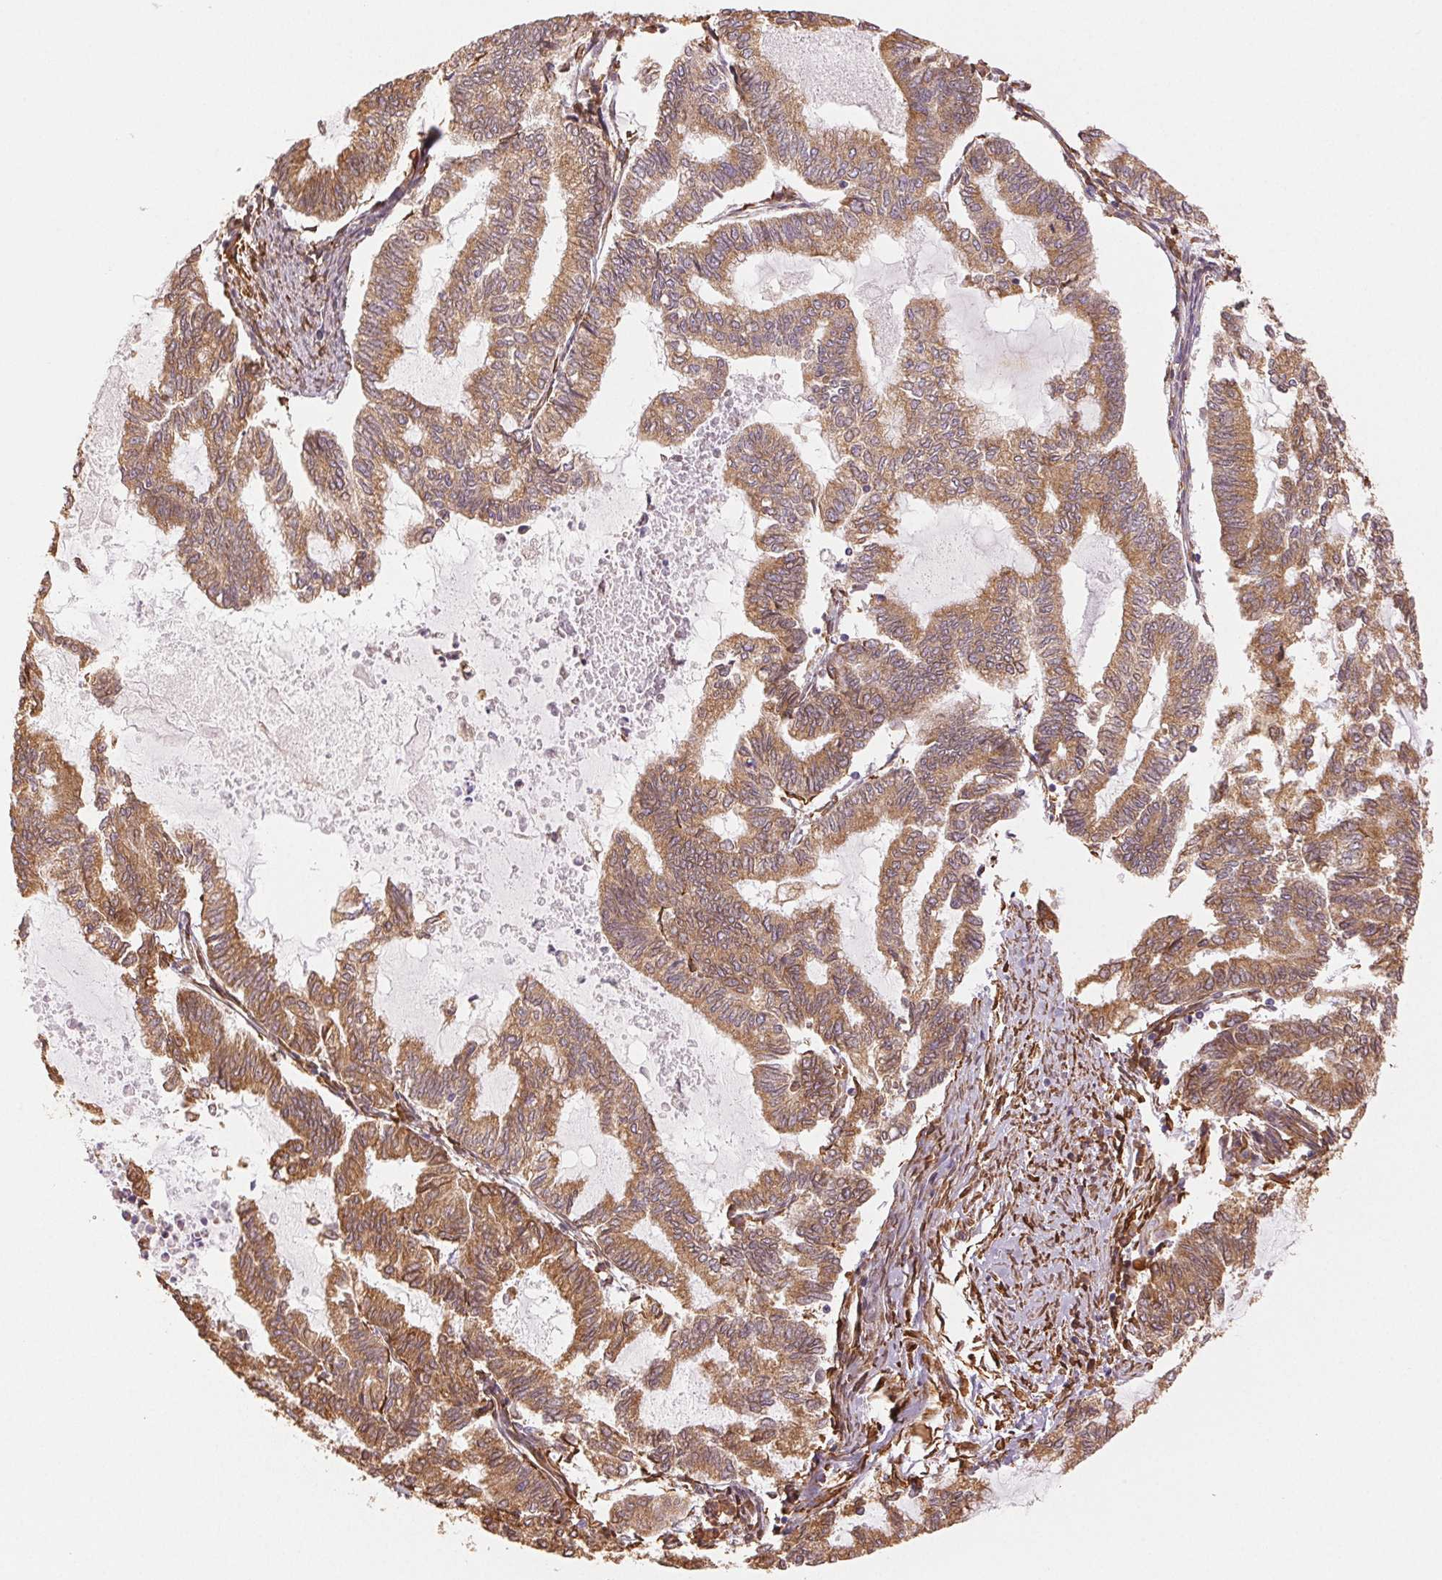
{"staining": {"intensity": "moderate", "quantity": ">75%", "location": "cytoplasmic/membranous"}, "tissue": "endometrial cancer", "cell_type": "Tumor cells", "image_type": "cancer", "snomed": [{"axis": "morphology", "description": "Adenocarcinoma, NOS"}, {"axis": "topography", "description": "Endometrium"}], "caption": "An image of endometrial adenocarcinoma stained for a protein reveals moderate cytoplasmic/membranous brown staining in tumor cells.", "gene": "RCN3", "patient": {"sex": "female", "age": 79}}